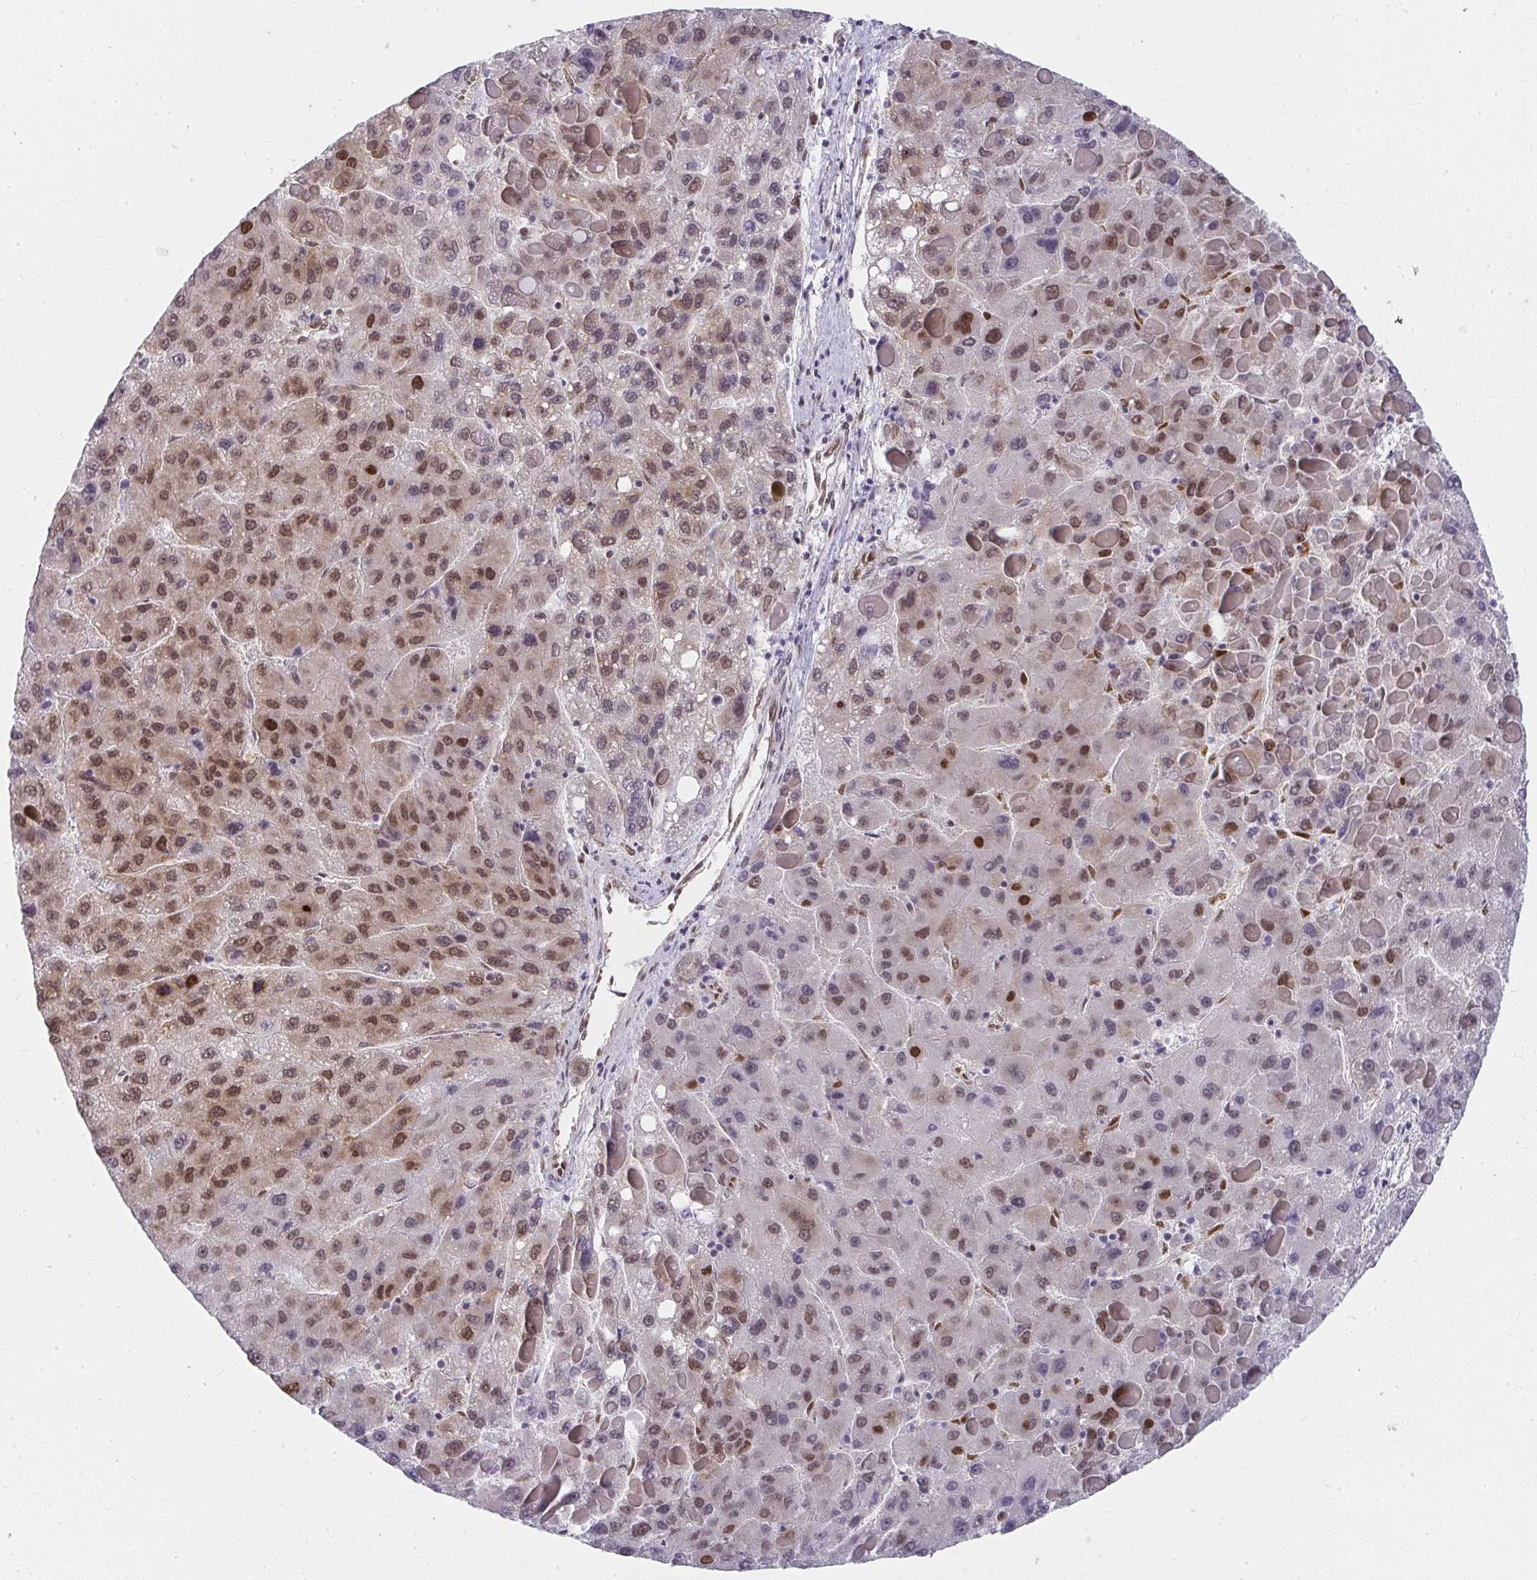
{"staining": {"intensity": "moderate", "quantity": "25%-75%", "location": "nuclear"}, "tissue": "liver cancer", "cell_type": "Tumor cells", "image_type": "cancer", "snomed": [{"axis": "morphology", "description": "Carcinoma, Hepatocellular, NOS"}, {"axis": "topography", "description": "Liver"}], "caption": "Tumor cells reveal medium levels of moderate nuclear staining in approximately 25%-75% of cells in human liver hepatocellular carcinoma.", "gene": "SYNCRIP", "patient": {"sex": "female", "age": 82}}